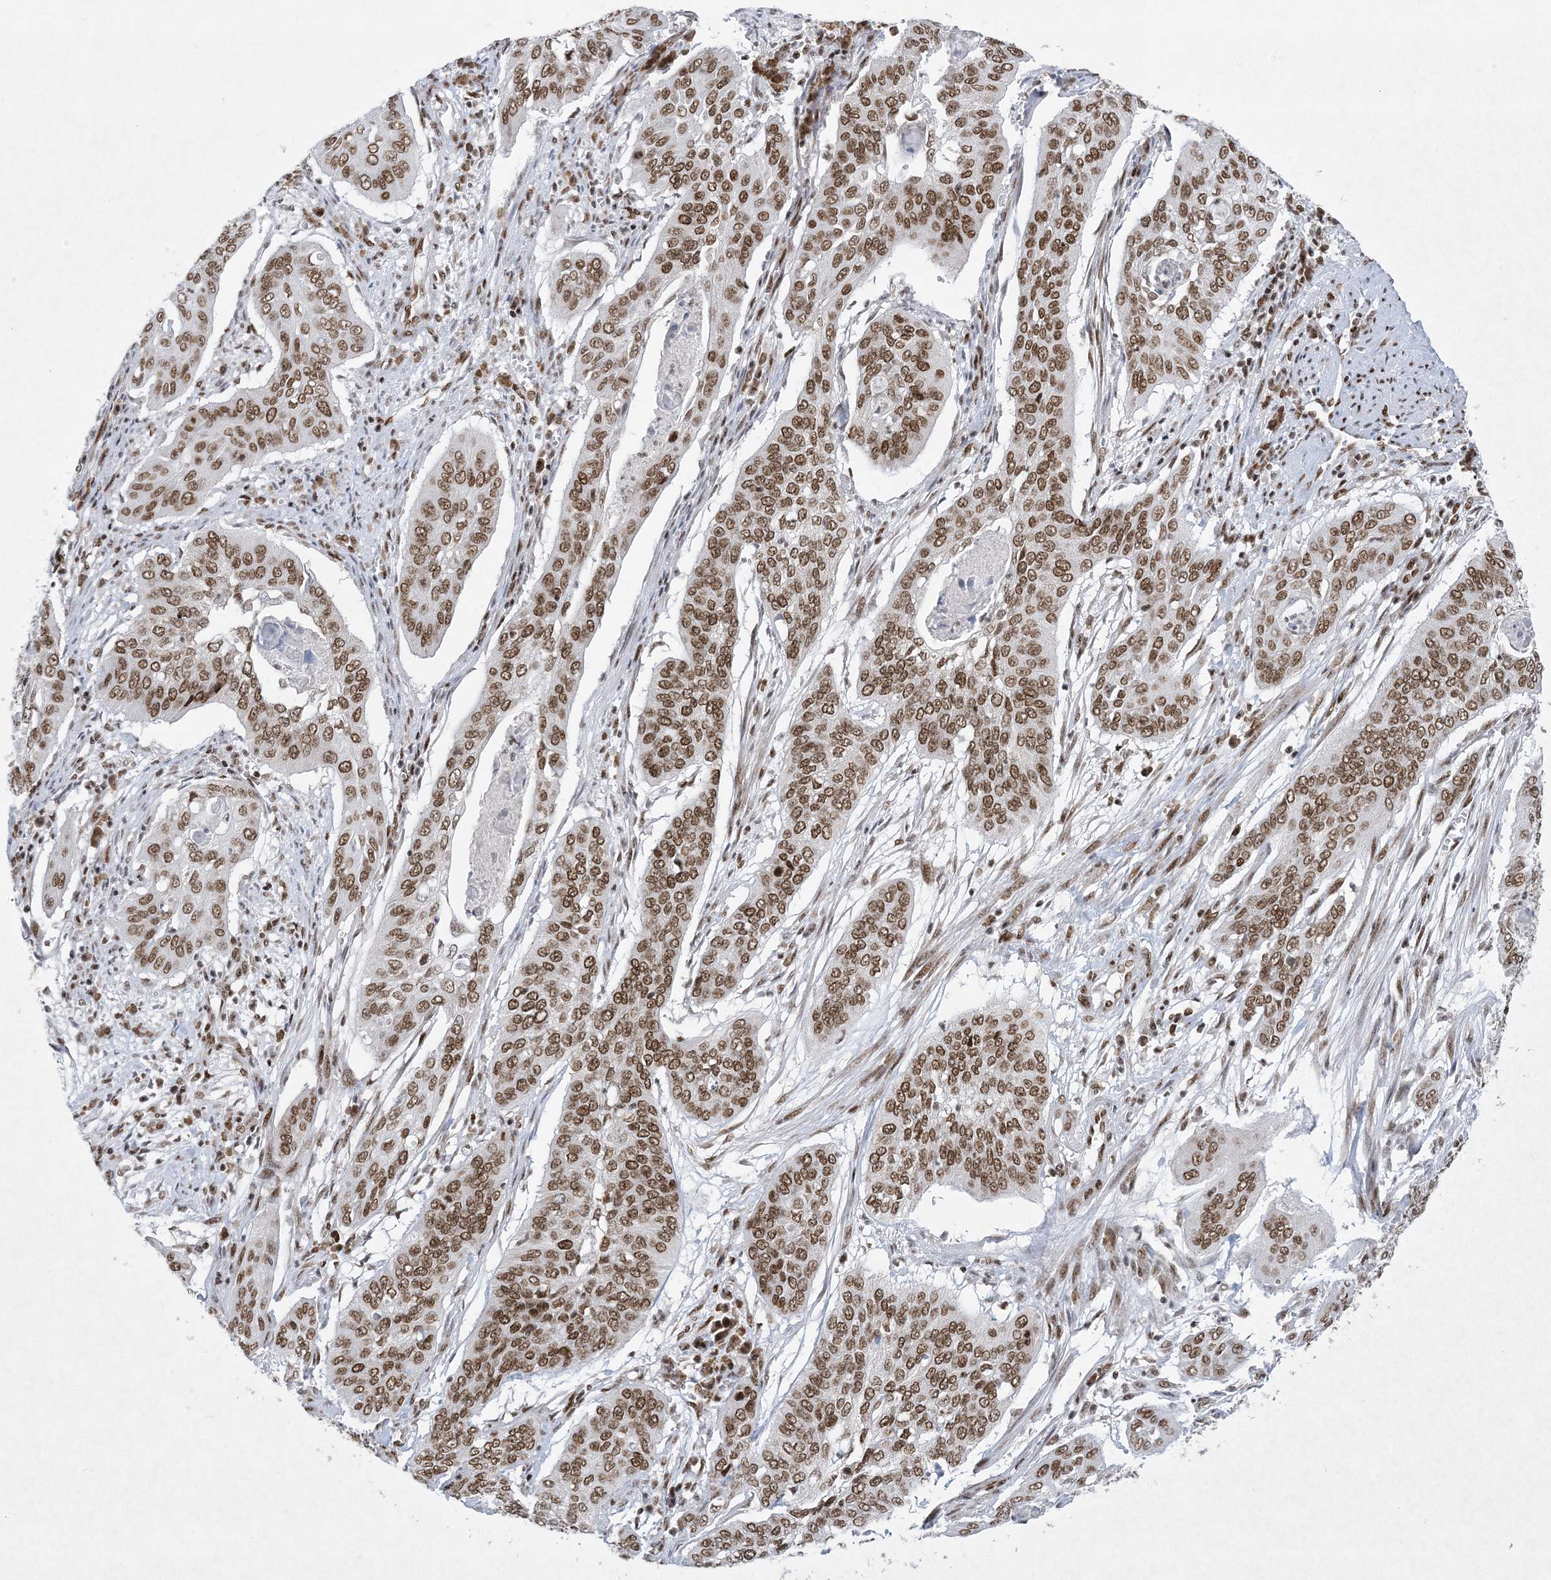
{"staining": {"intensity": "moderate", "quantity": ">75%", "location": "nuclear"}, "tissue": "cervical cancer", "cell_type": "Tumor cells", "image_type": "cancer", "snomed": [{"axis": "morphology", "description": "Squamous cell carcinoma, NOS"}, {"axis": "topography", "description": "Cervix"}], "caption": "This is an image of immunohistochemistry (IHC) staining of squamous cell carcinoma (cervical), which shows moderate positivity in the nuclear of tumor cells.", "gene": "PKNOX2", "patient": {"sex": "female", "age": 39}}